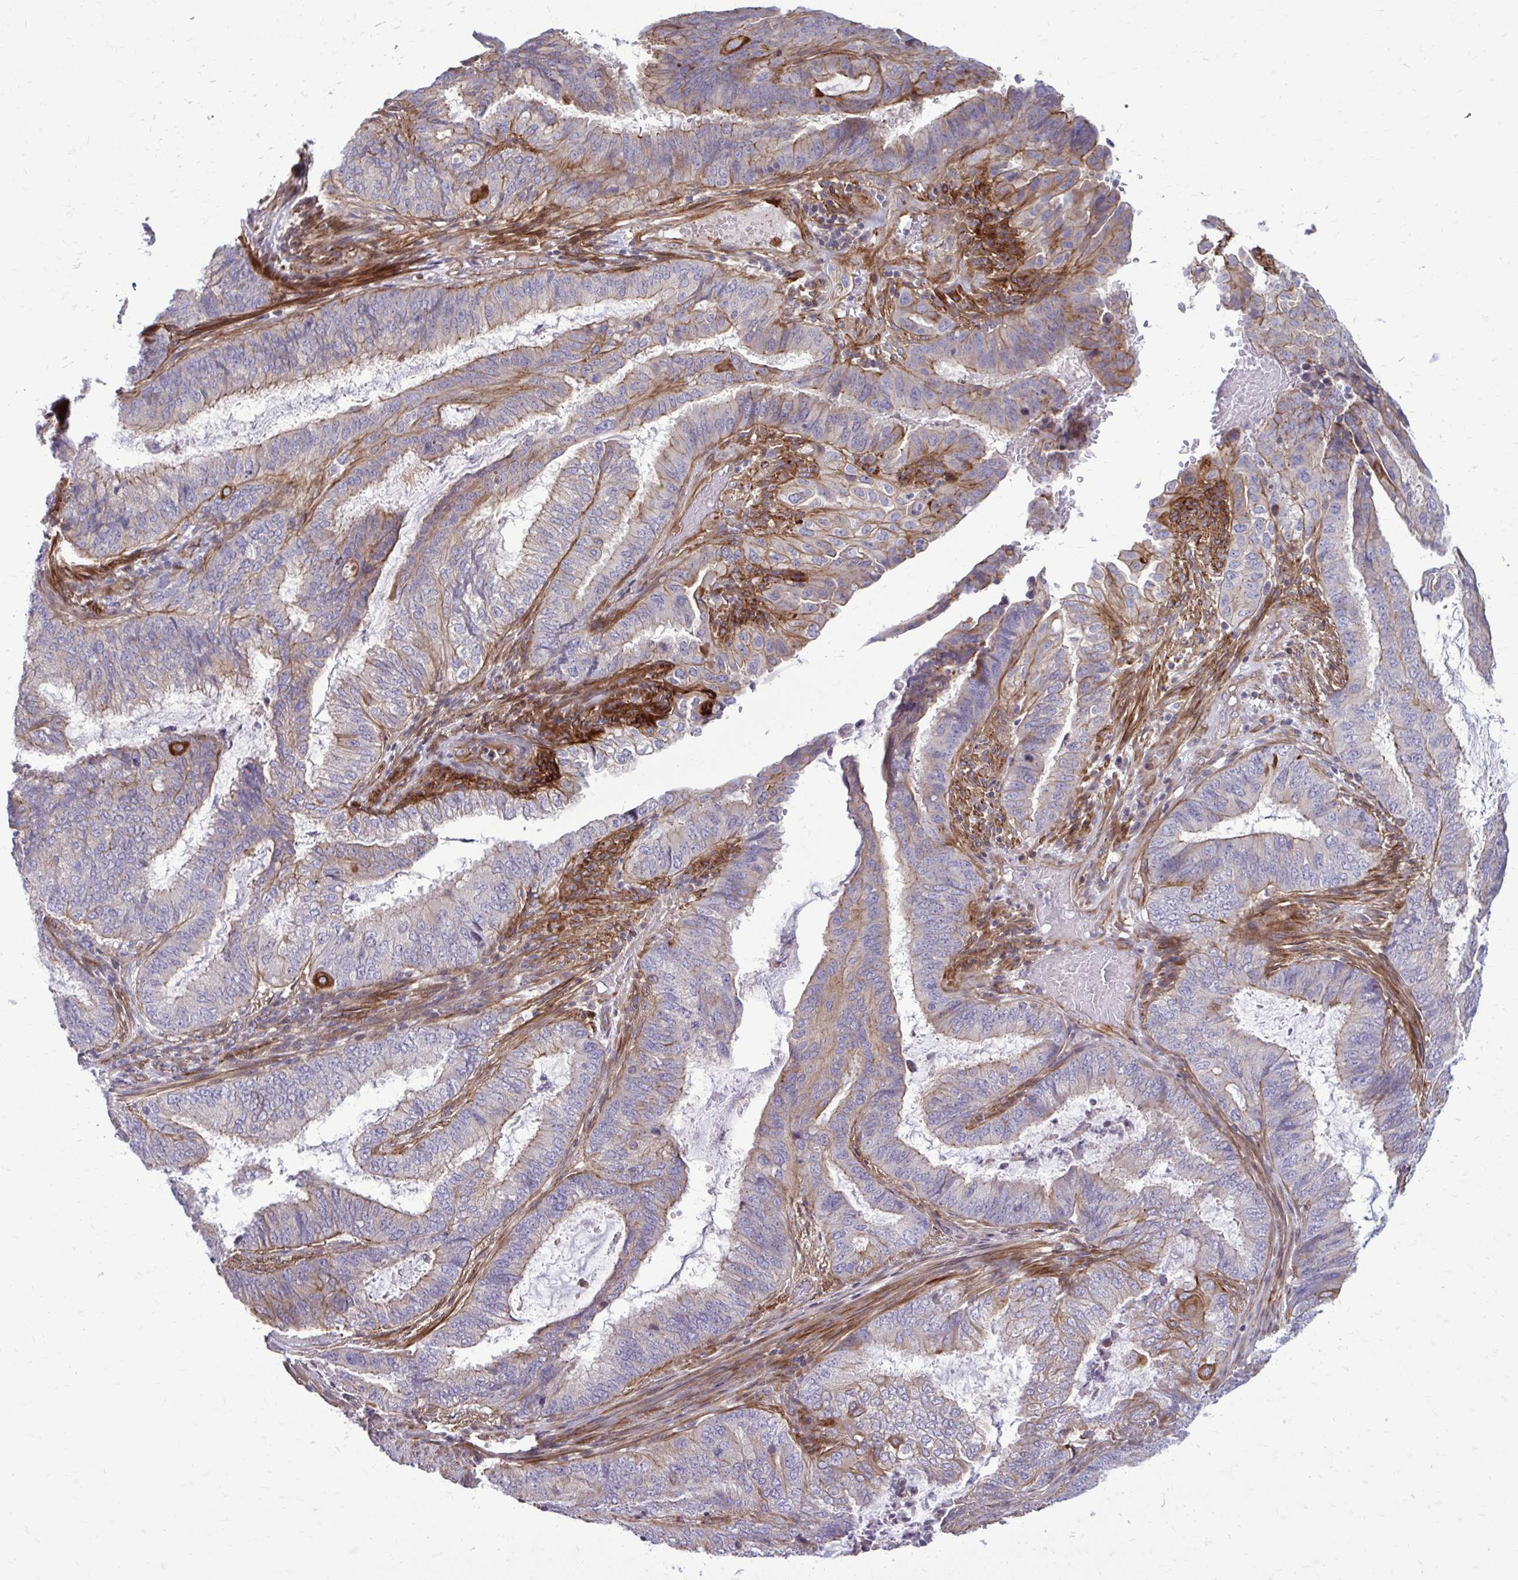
{"staining": {"intensity": "moderate", "quantity": "<25%", "location": "cytoplasmic/membranous"}, "tissue": "endometrial cancer", "cell_type": "Tumor cells", "image_type": "cancer", "snomed": [{"axis": "morphology", "description": "Adenocarcinoma, NOS"}, {"axis": "topography", "description": "Endometrium"}], "caption": "Endometrial cancer was stained to show a protein in brown. There is low levels of moderate cytoplasmic/membranous positivity in about <25% of tumor cells. Using DAB (brown) and hematoxylin (blue) stains, captured at high magnification using brightfield microscopy.", "gene": "FAP", "patient": {"sex": "female", "age": 51}}